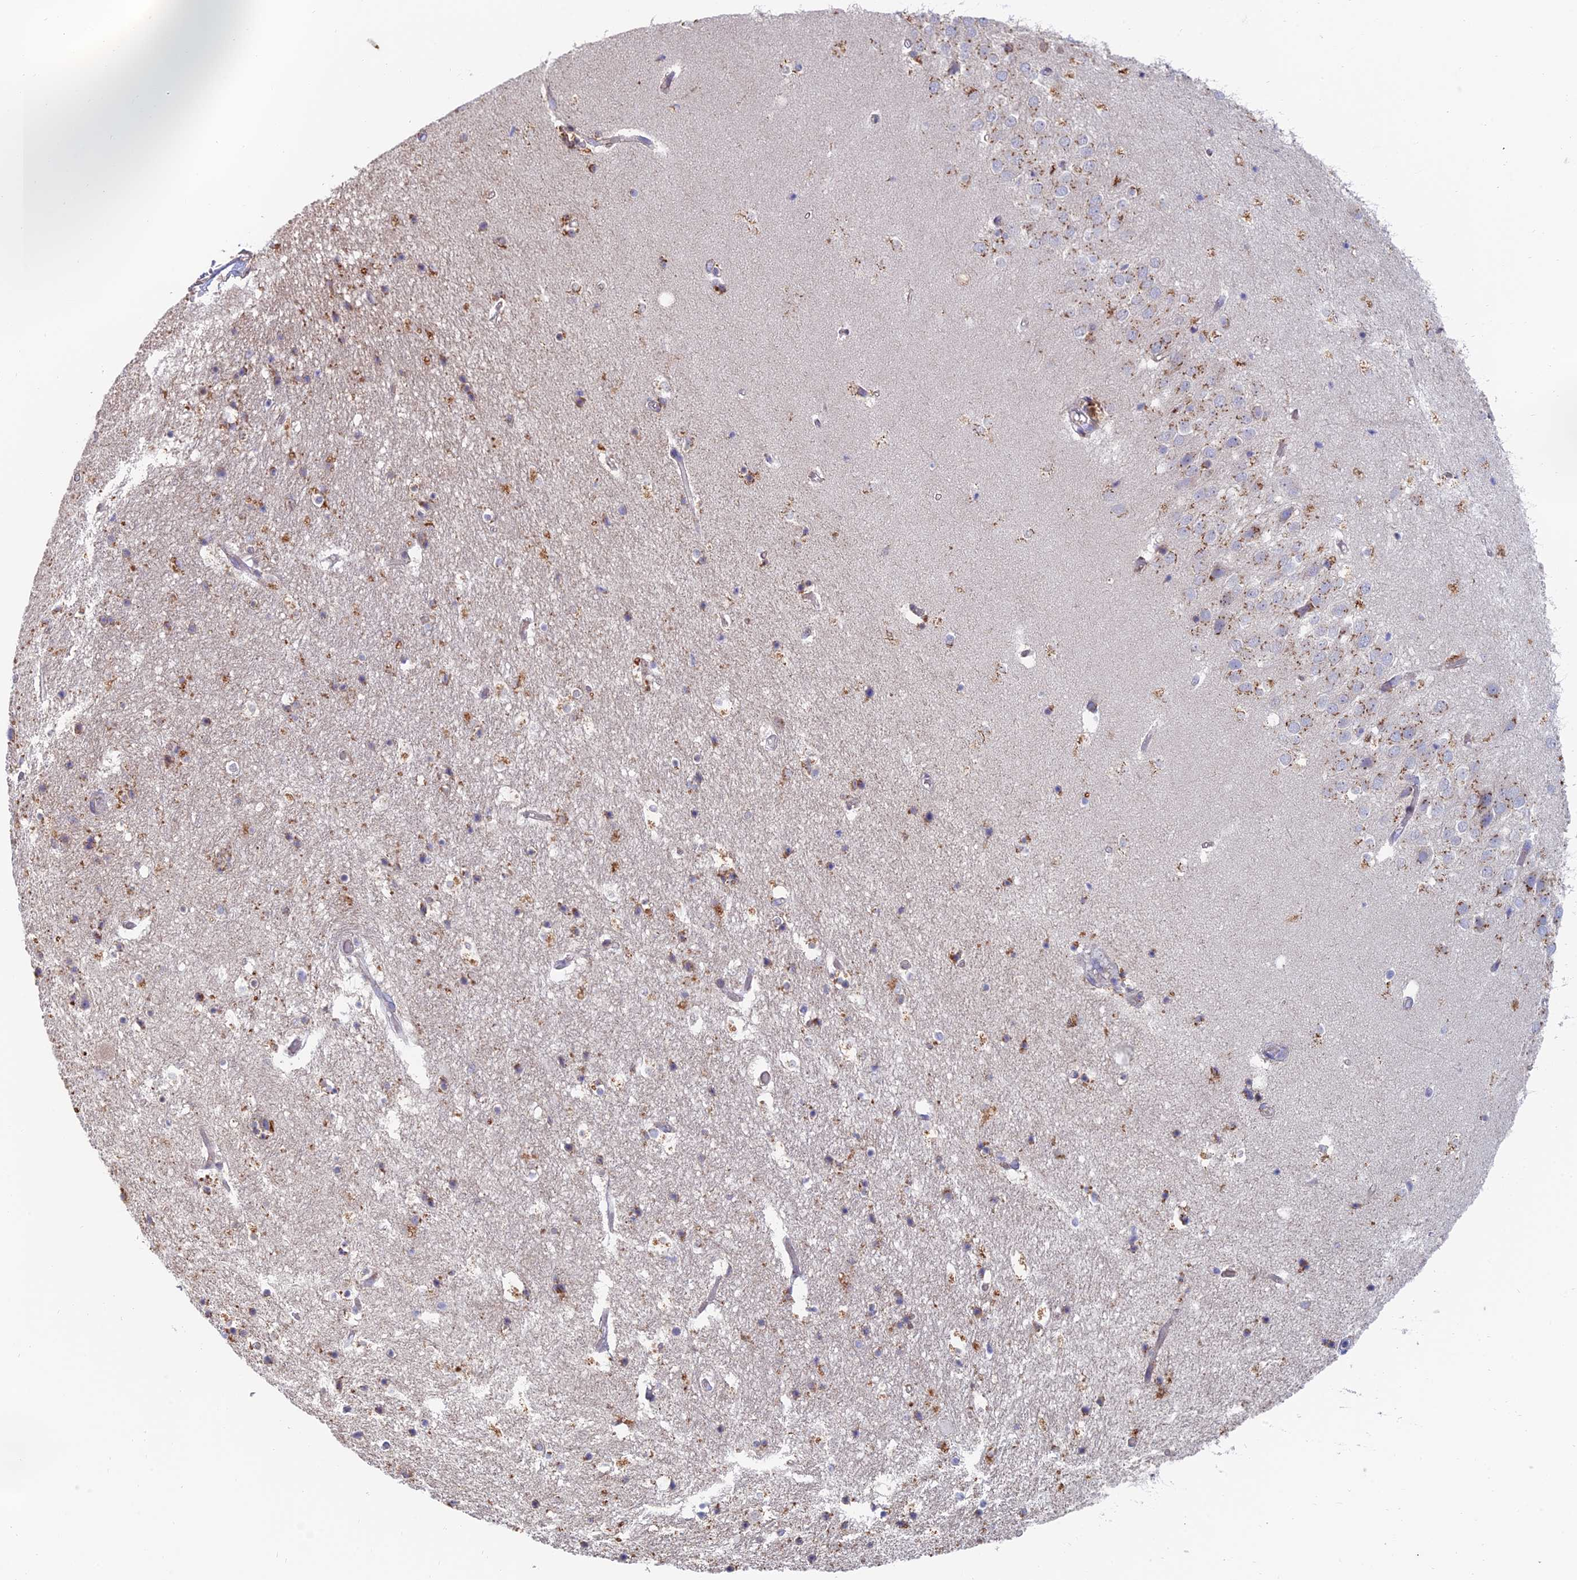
{"staining": {"intensity": "moderate", "quantity": "<25%", "location": "cytoplasmic/membranous"}, "tissue": "hippocampus", "cell_type": "Glial cells", "image_type": "normal", "snomed": [{"axis": "morphology", "description": "Normal tissue, NOS"}, {"axis": "topography", "description": "Hippocampus"}], "caption": "Immunohistochemical staining of unremarkable human hippocampus displays moderate cytoplasmic/membranous protein staining in about <25% of glial cells.", "gene": "ENSG00000267561", "patient": {"sex": "female", "age": 52}}